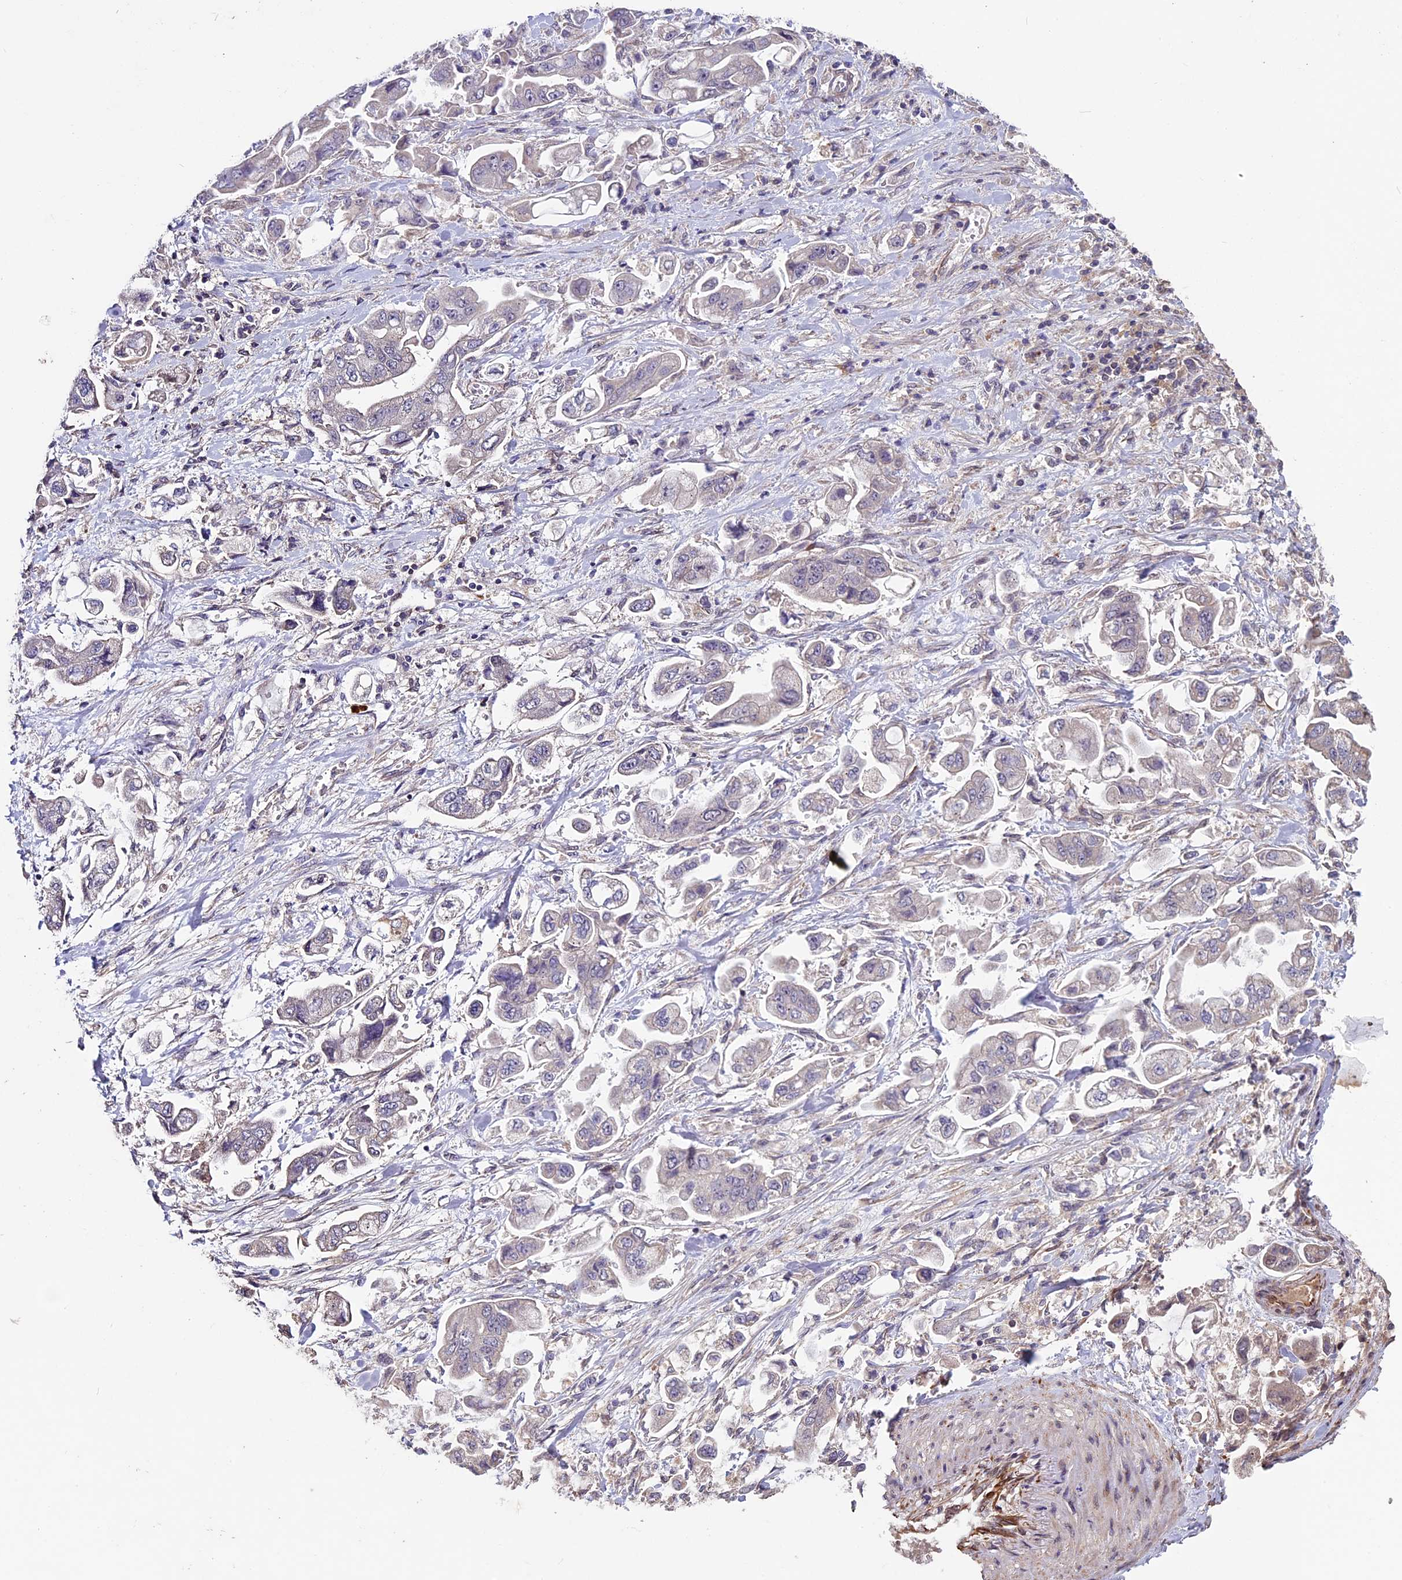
{"staining": {"intensity": "negative", "quantity": "none", "location": "none"}, "tissue": "stomach cancer", "cell_type": "Tumor cells", "image_type": "cancer", "snomed": [{"axis": "morphology", "description": "Adenocarcinoma, NOS"}, {"axis": "topography", "description": "Stomach"}], "caption": "This histopathology image is of stomach adenocarcinoma stained with IHC to label a protein in brown with the nuclei are counter-stained blue. There is no staining in tumor cells.", "gene": "C3orf70", "patient": {"sex": "male", "age": 62}}